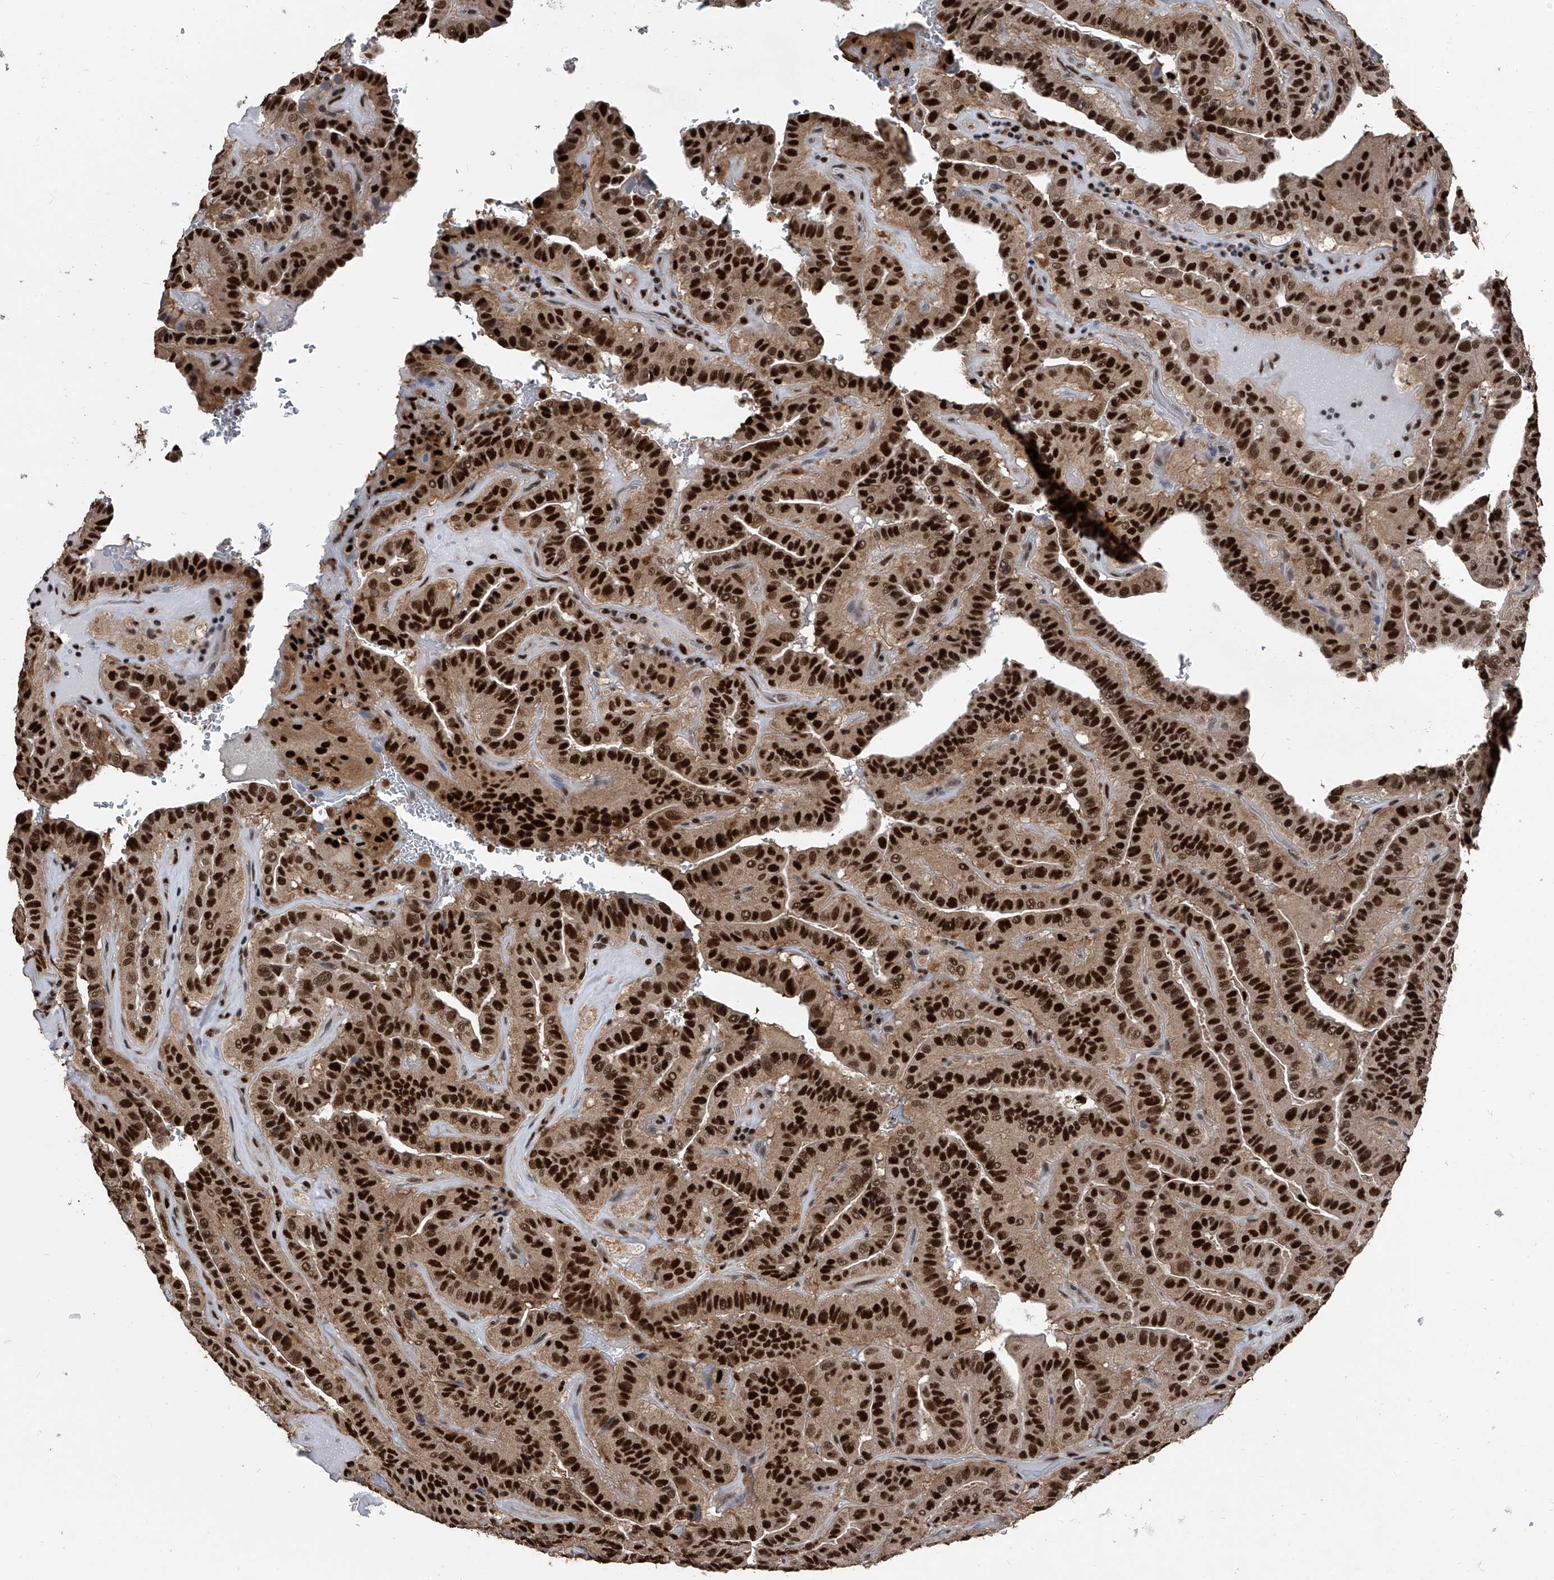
{"staining": {"intensity": "strong", "quantity": ">75%", "location": "nuclear"}, "tissue": "thyroid cancer", "cell_type": "Tumor cells", "image_type": "cancer", "snomed": [{"axis": "morphology", "description": "Papillary adenocarcinoma, NOS"}, {"axis": "topography", "description": "Thyroid gland"}], "caption": "Thyroid cancer stained for a protein (brown) reveals strong nuclear positive staining in about >75% of tumor cells.", "gene": "FKBP5", "patient": {"sex": "male", "age": 77}}